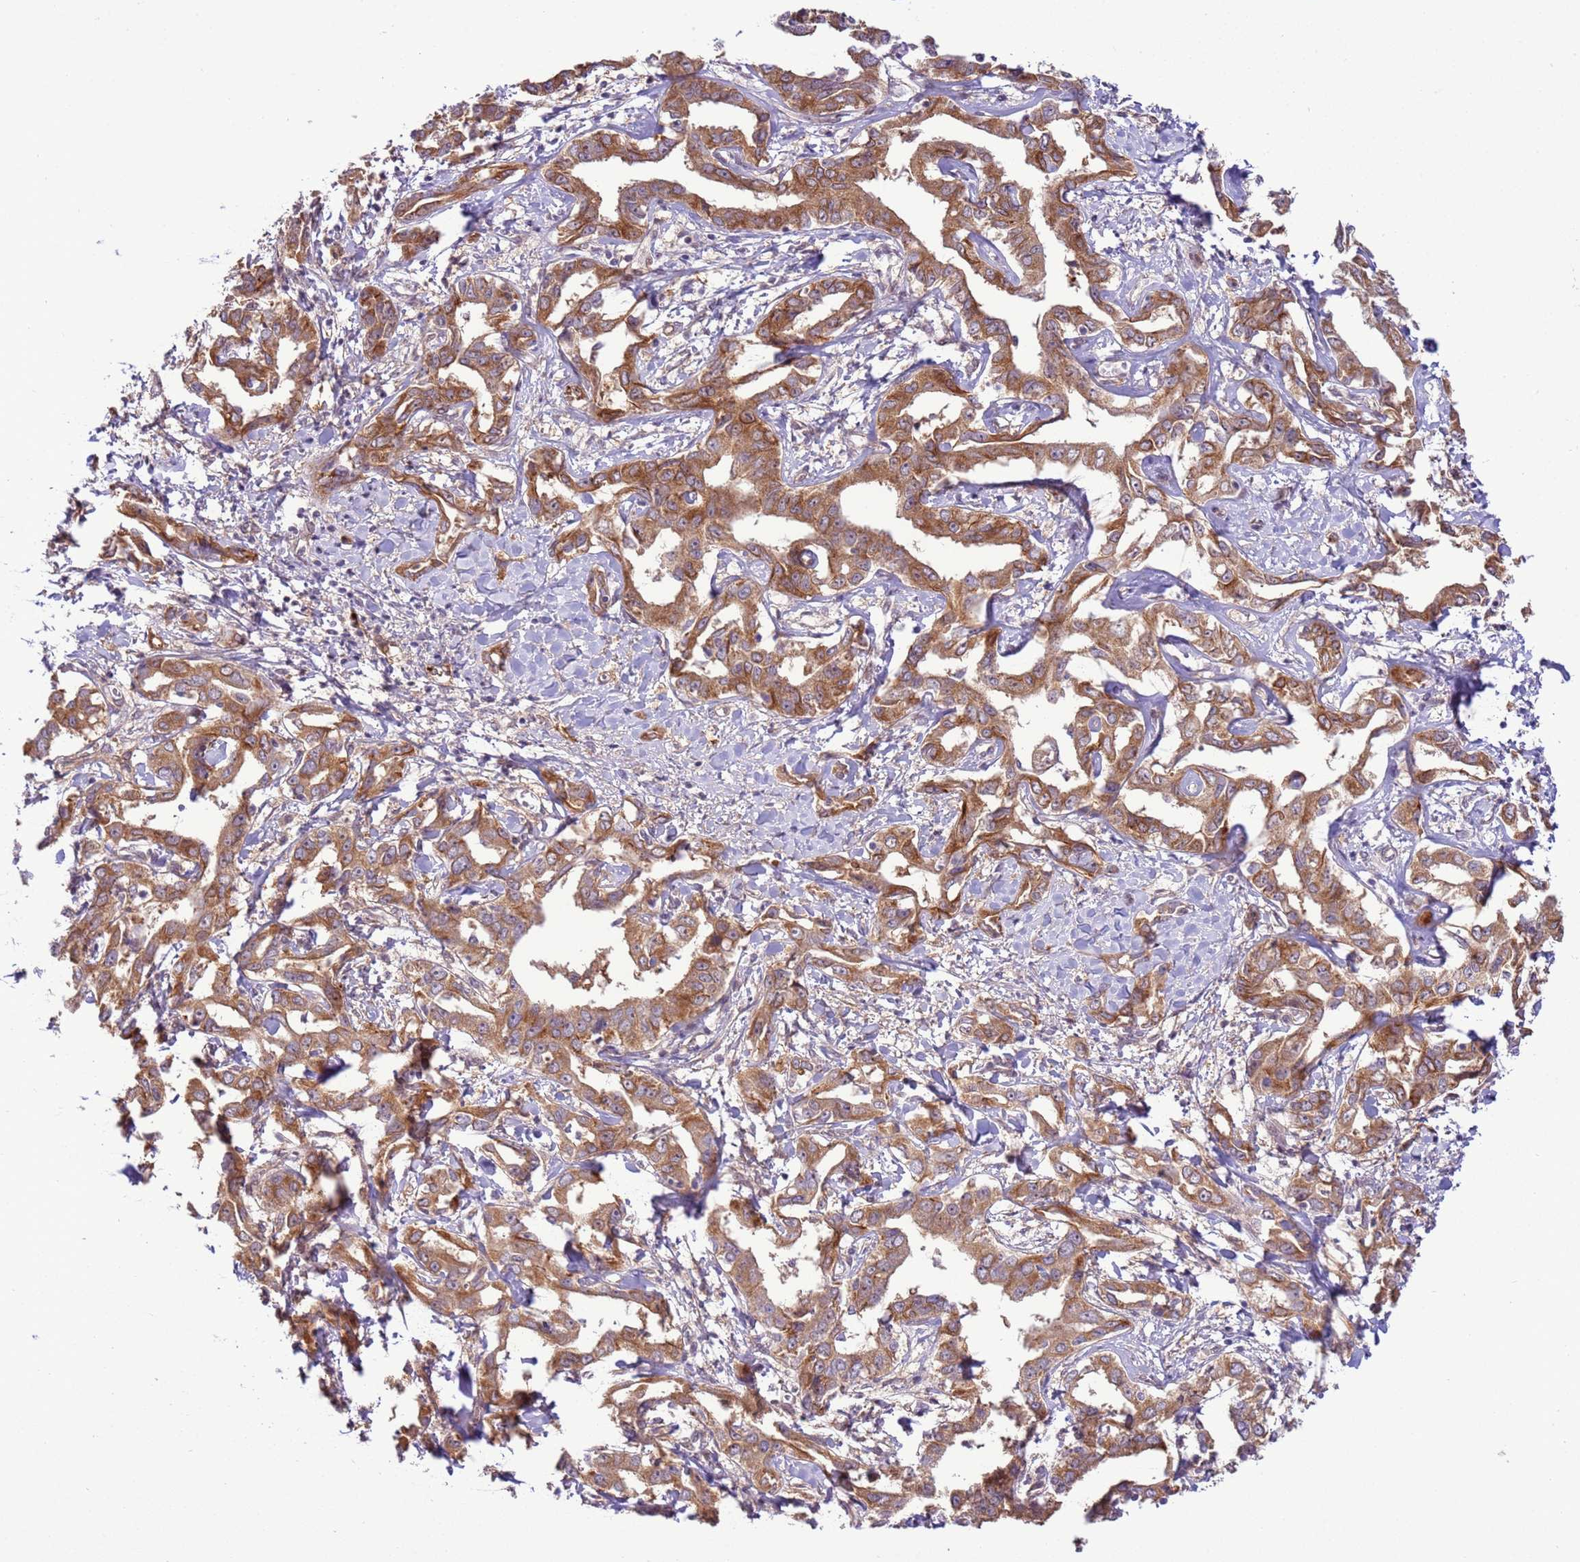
{"staining": {"intensity": "moderate", "quantity": ">75%", "location": "cytoplasmic/membranous"}, "tissue": "liver cancer", "cell_type": "Tumor cells", "image_type": "cancer", "snomed": [{"axis": "morphology", "description": "Cholangiocarcinoma"}, {"axis": "topography", "description": "Liver"}], "caption": "Immunohistochemistry (DAB (3,3'-diaminobenzidine)) staining of human liver cancer (cholangiocarcinoma) exhibits moderate cytoplasmic/membranous protein positivity in approximately >75% of tumor cells.", "gene": "SCARA3", "patient": {"sex": "male", "age": 59}}